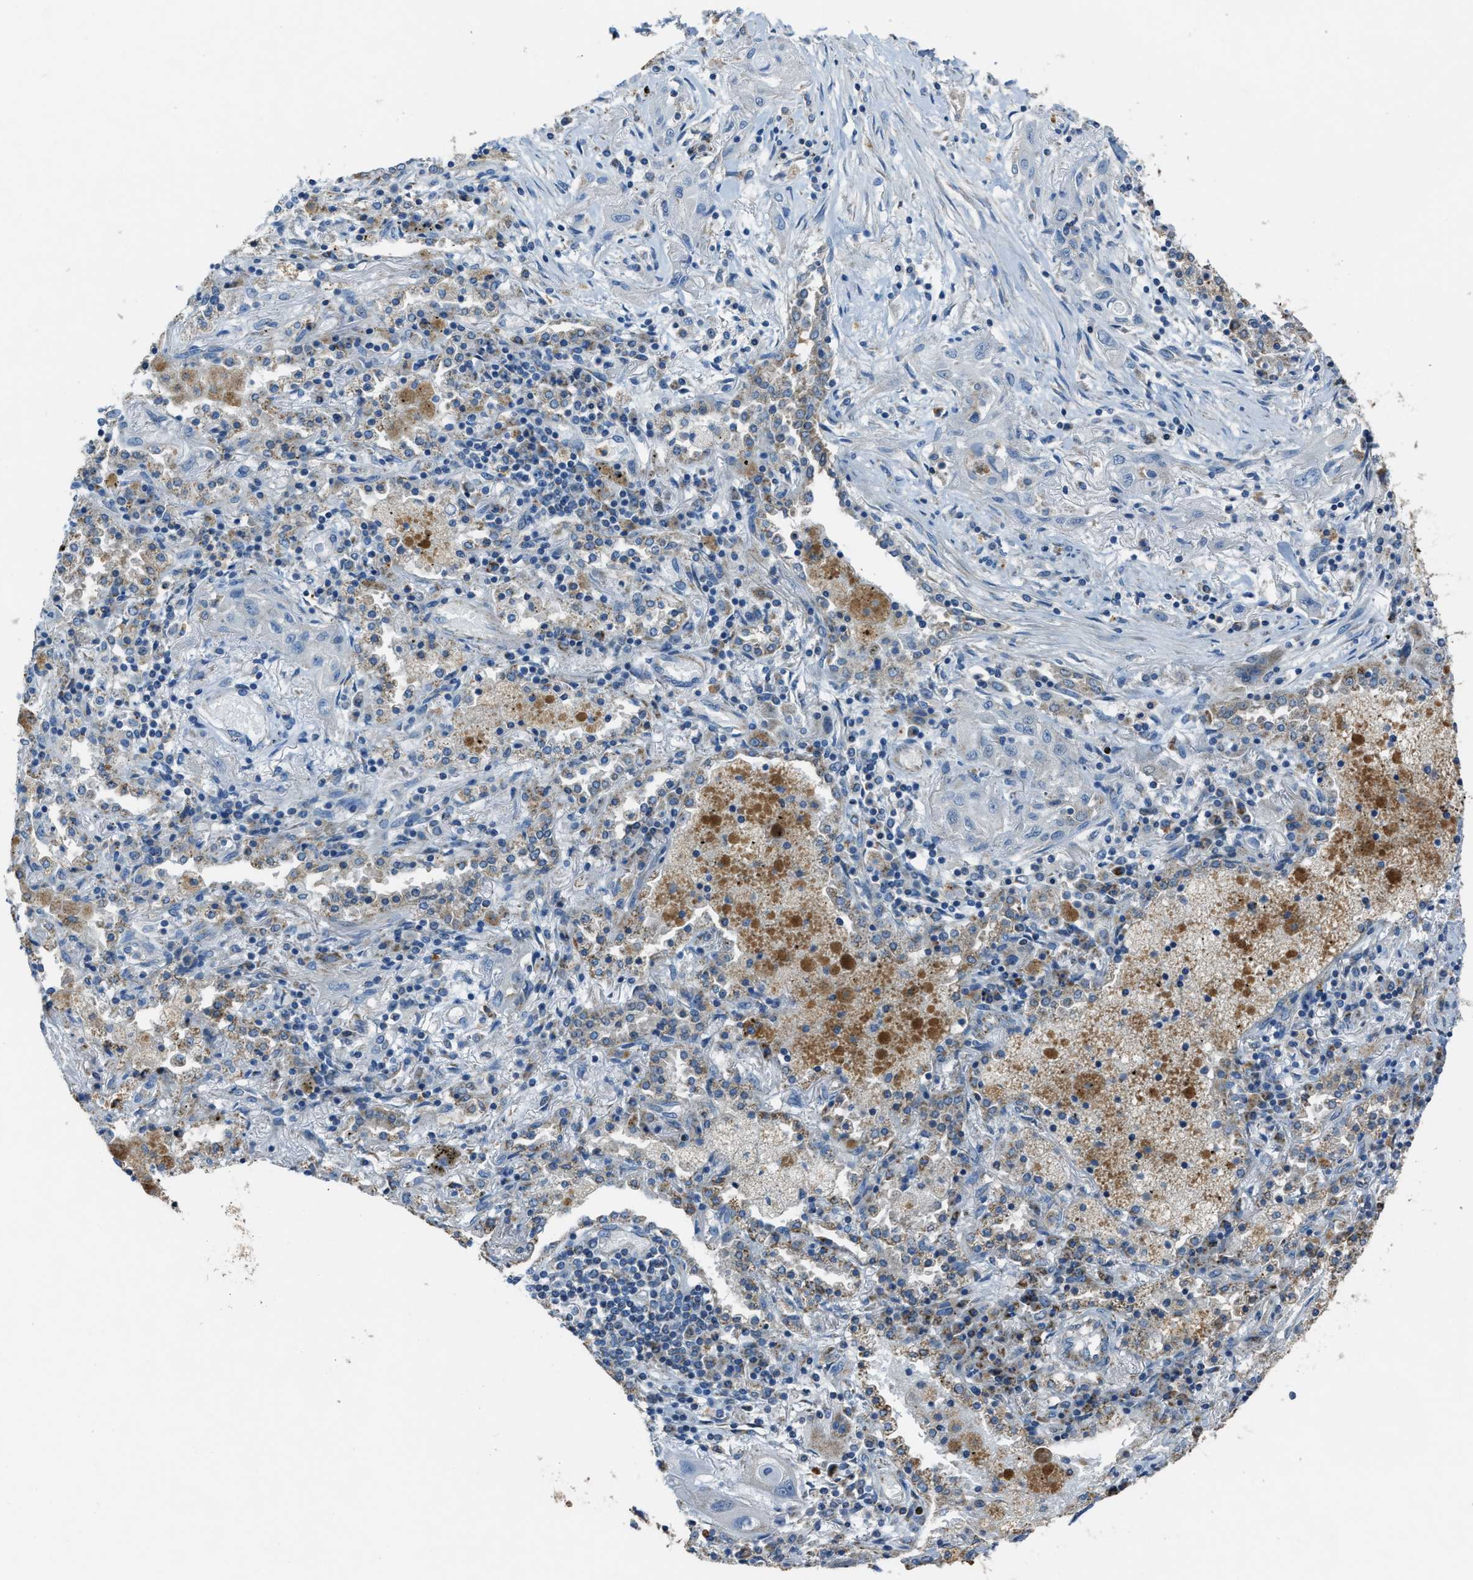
{"staining": {"intensity": "negative", "quantity": "none", "location": "none"}, "tissue": "lung cancer", "cell_type": "Tumor cells", "image_type": "cancer", "snomed": [{"axis": "morphology", "description": "Squamous cell carcinoma, NOS"}, {"axis": "topography", "description": "Lung"}], "caption": "The image shows no staining of tumor cells in squamous cell carcinoma (lung).", "gene": "SLC25A11", "patient": {"sex": "female", "age": 47}}